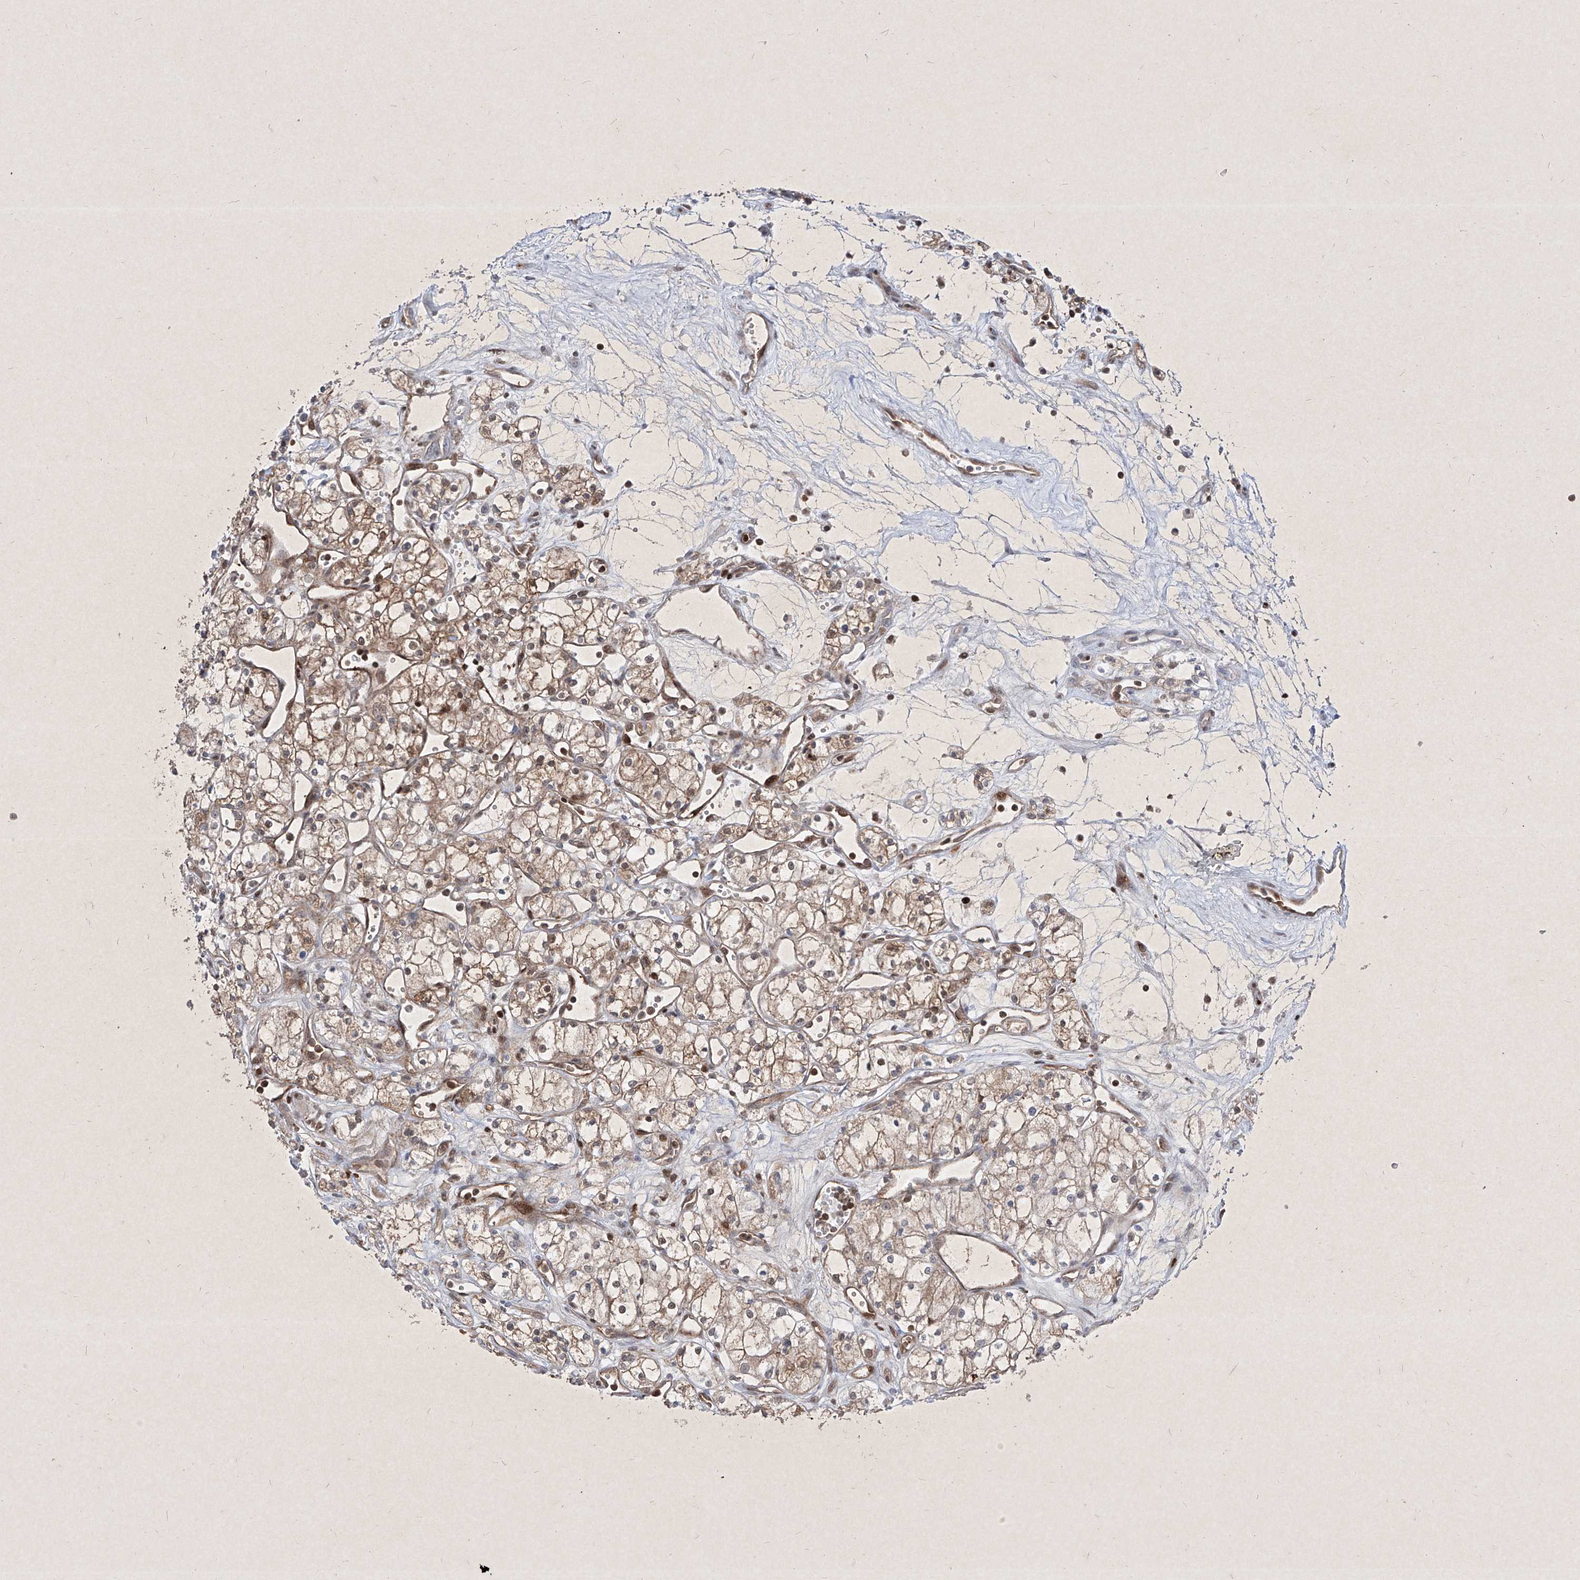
{"staining": {"intensity": "moderate", "quantity": ">75%", "location": "cytoplasmic/membranous"}, "tissue": "renal cancer", "cell_type": "Tumor cells", "image_type": "cancer", "snomed": [{"axis": "morphology", "description": "Adenocarcinoma, NOS"}, {"axis": "topography", "description": "Kidney"}], "caption": "Adenocarcinoma (renal) tissue exhibits moderate cytoplasmic/membranous expression in about >75% of tumor cells", "gene": "PSMB10", "patient": {"sex": "male", "age": 59}}